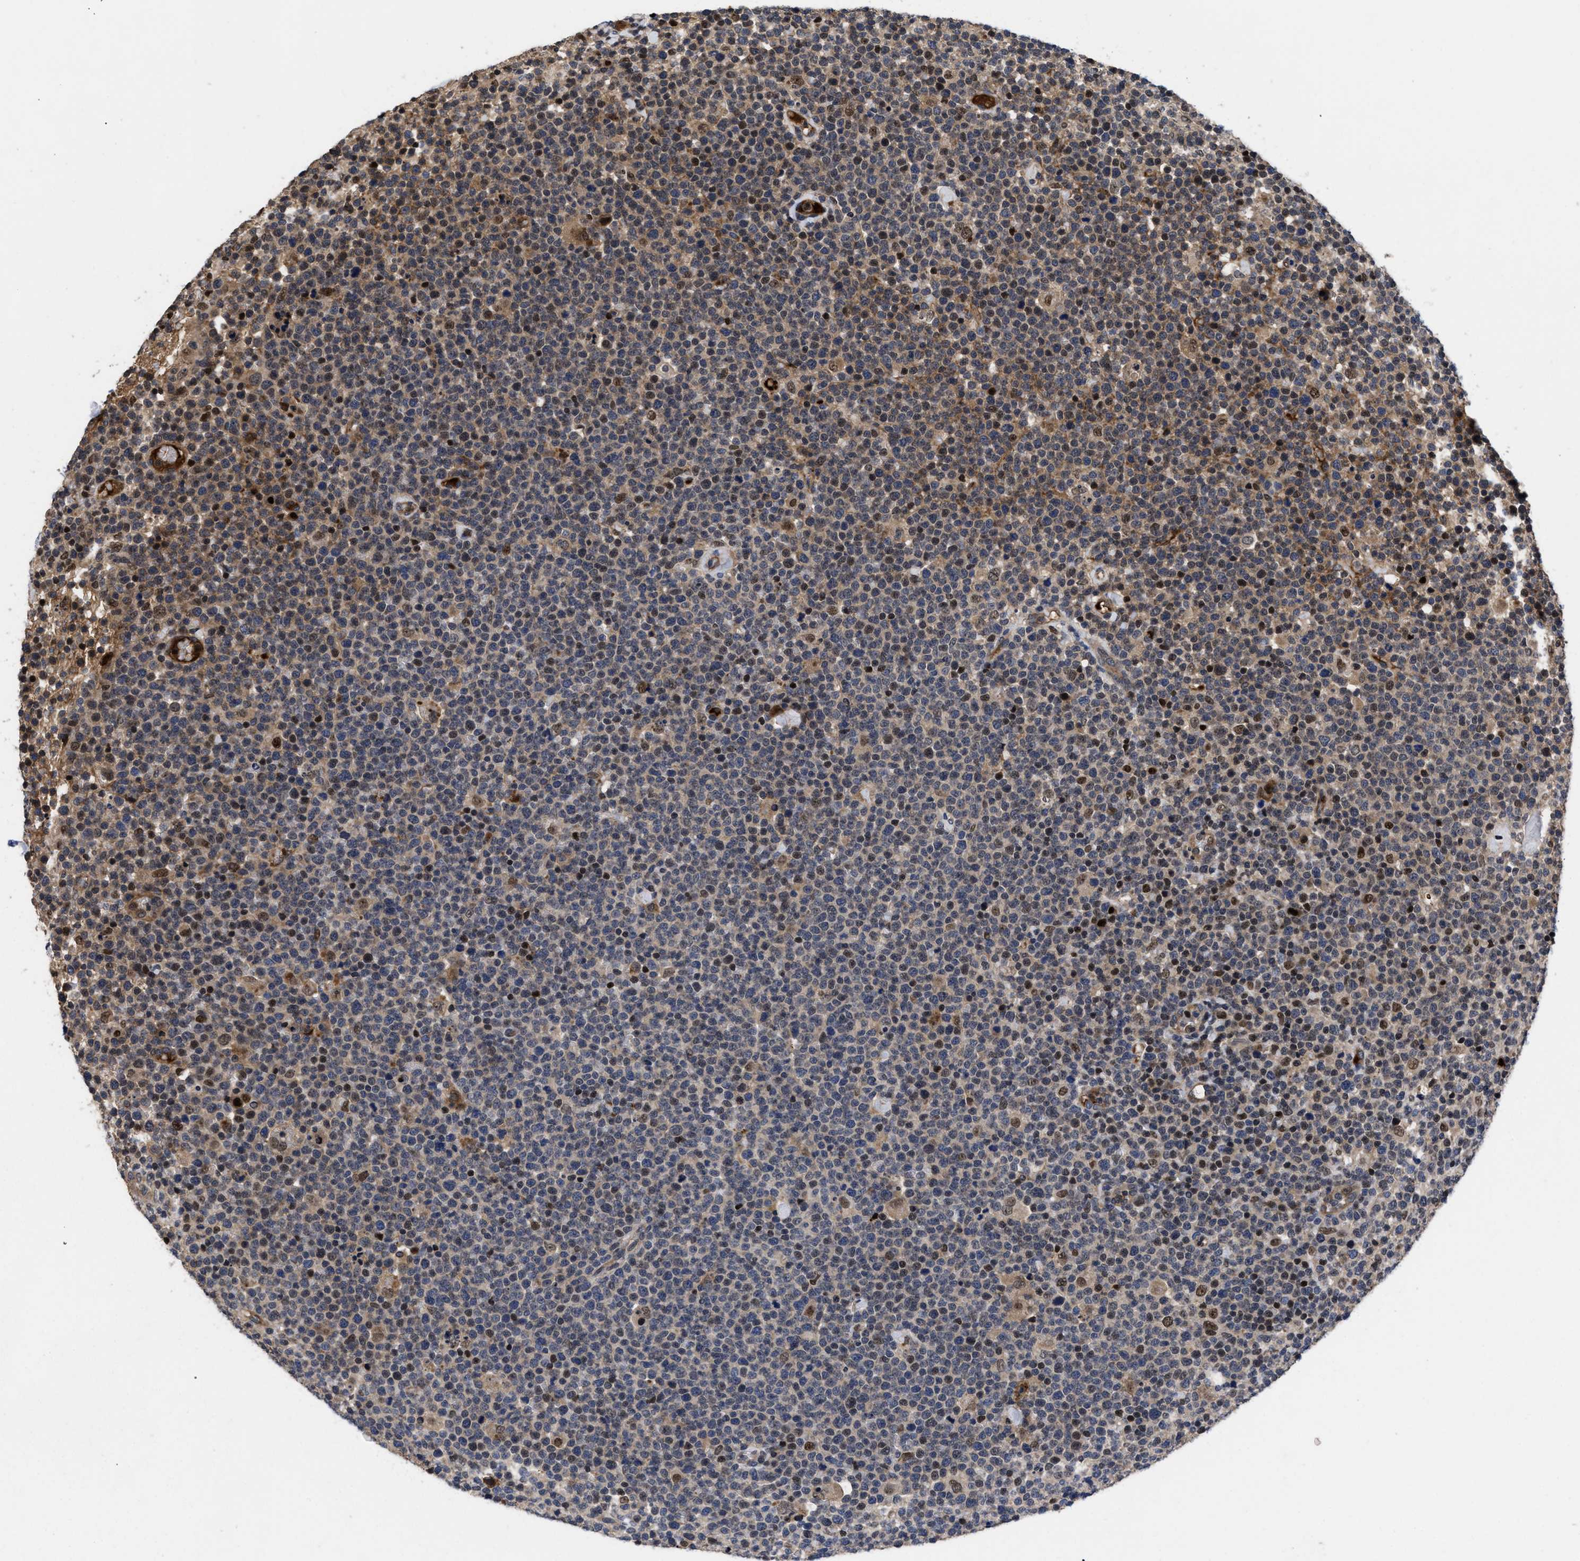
{"staining": {"intensity": "weak", "quantity": "25%-75%", "location": "cytoplasmic/membranous,nuclear"}, "tissue": "lymphoma", "cell_type": "Tumor cells", "image_type": "cancer", "snomed": [{"axis": "morphology", "description": "Malignant lymphoma, non-Hodgkin's type, High grade"}, {"axis": "topography", "description": "Lymph node"}], "caption": "About 25%-75% of tumor cells in high-grade malignant lymphoma, non-Hodgkin's type exhibit weak cytoplasmic/membranous and nuclear protein positivity as visualized by brown immunohistochemical staining.", "gene": "FAM200A", "patient": {"sex": "male", "age": 61}}